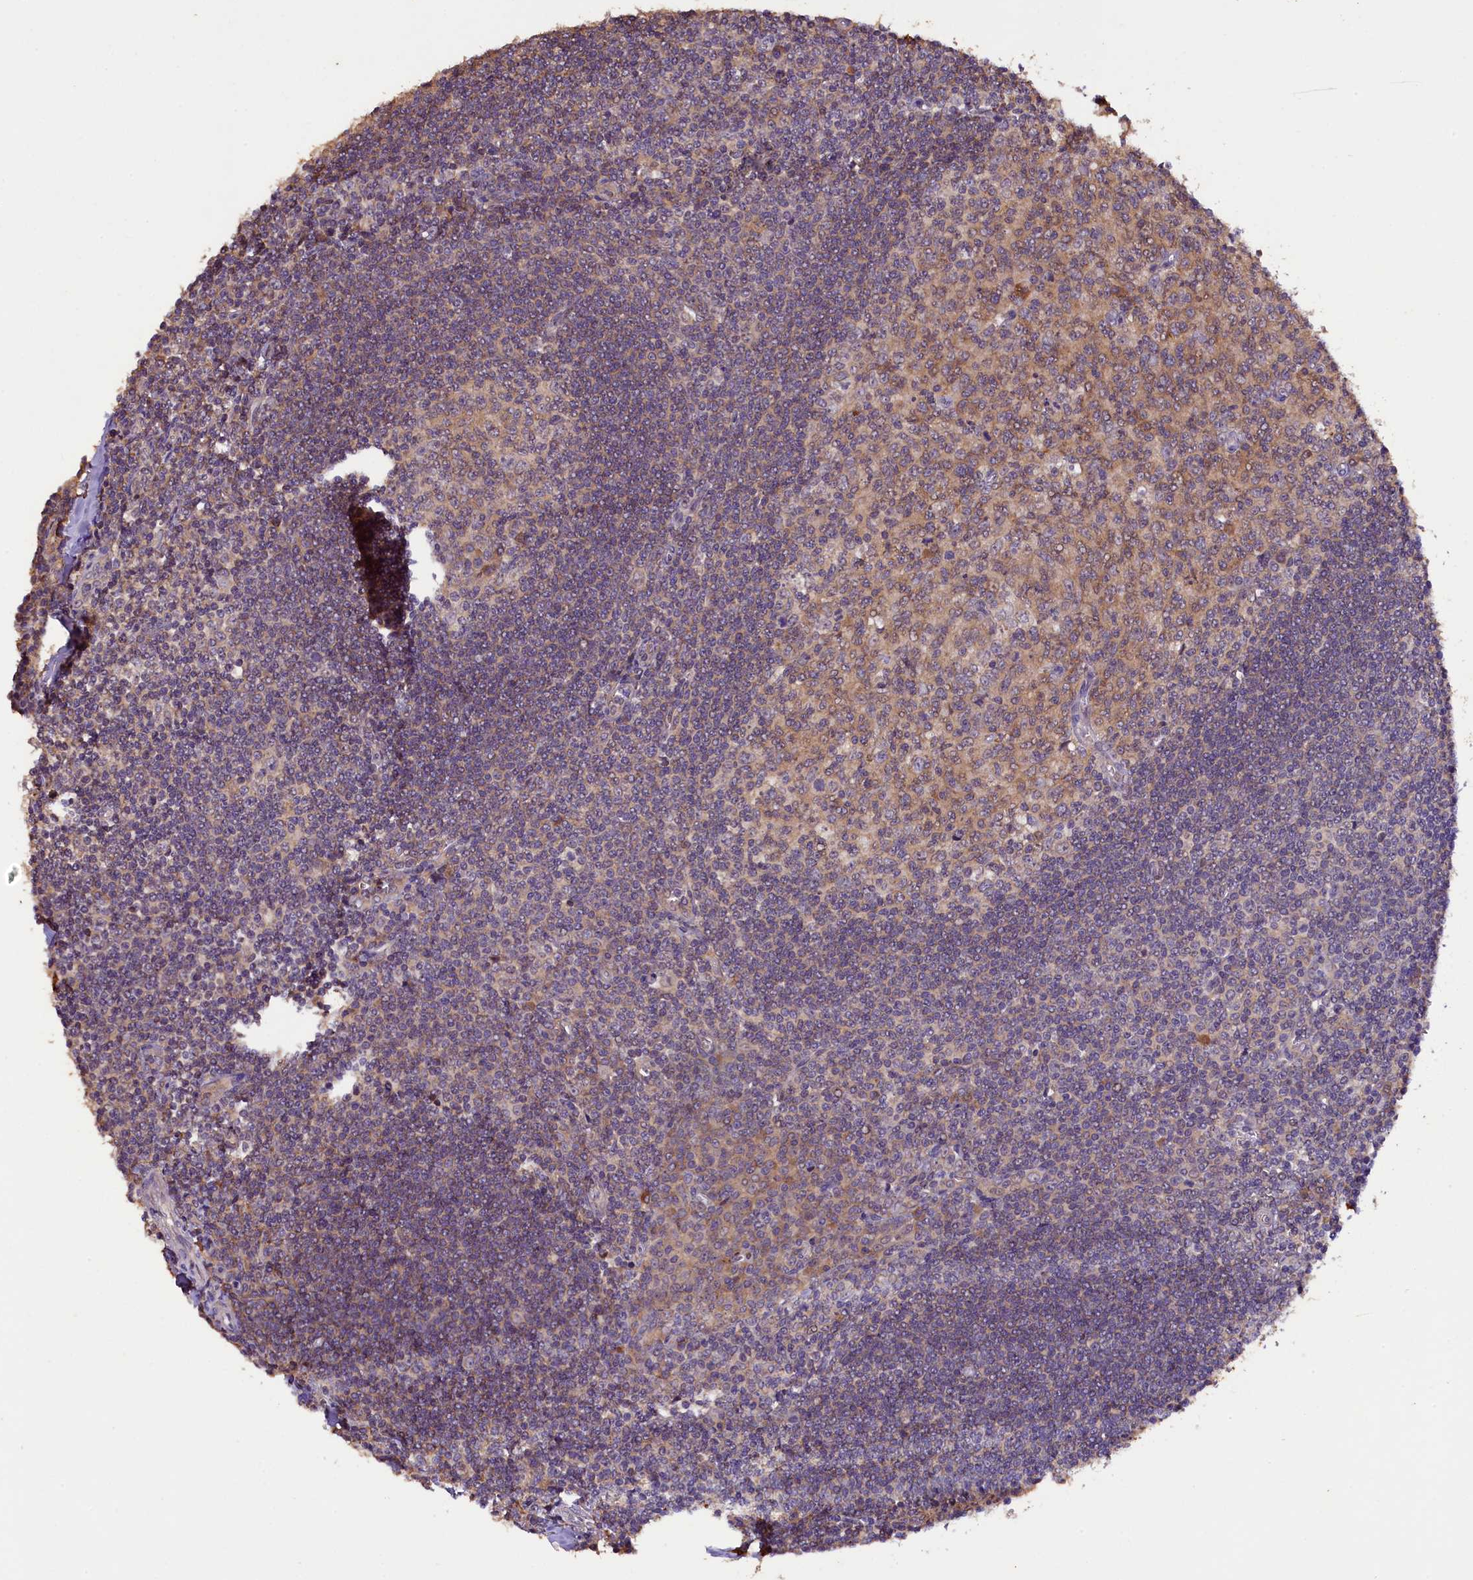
{"staining": {"intensity": "weak", "quantity": ">75%", "location": "cytoplasmic/membranous"}, "tissue": "tonsil", "cell_type": "Germinal center cells", "image_type": "normal", "snomed": [{"axis": "morphology", "description": "Normal tissue, NOS"}, {"axis": "topography", "description": "Tonsil"}], "caption": "An immunohistochemistry micrograph of normal tissue is shown. Protein staining in brown labels weak cytoplasmic/membranous positivity in tonsil within germinal center cells.", "gene": "PLXNB1", "patient": {"sex": "male", "age": 27}}